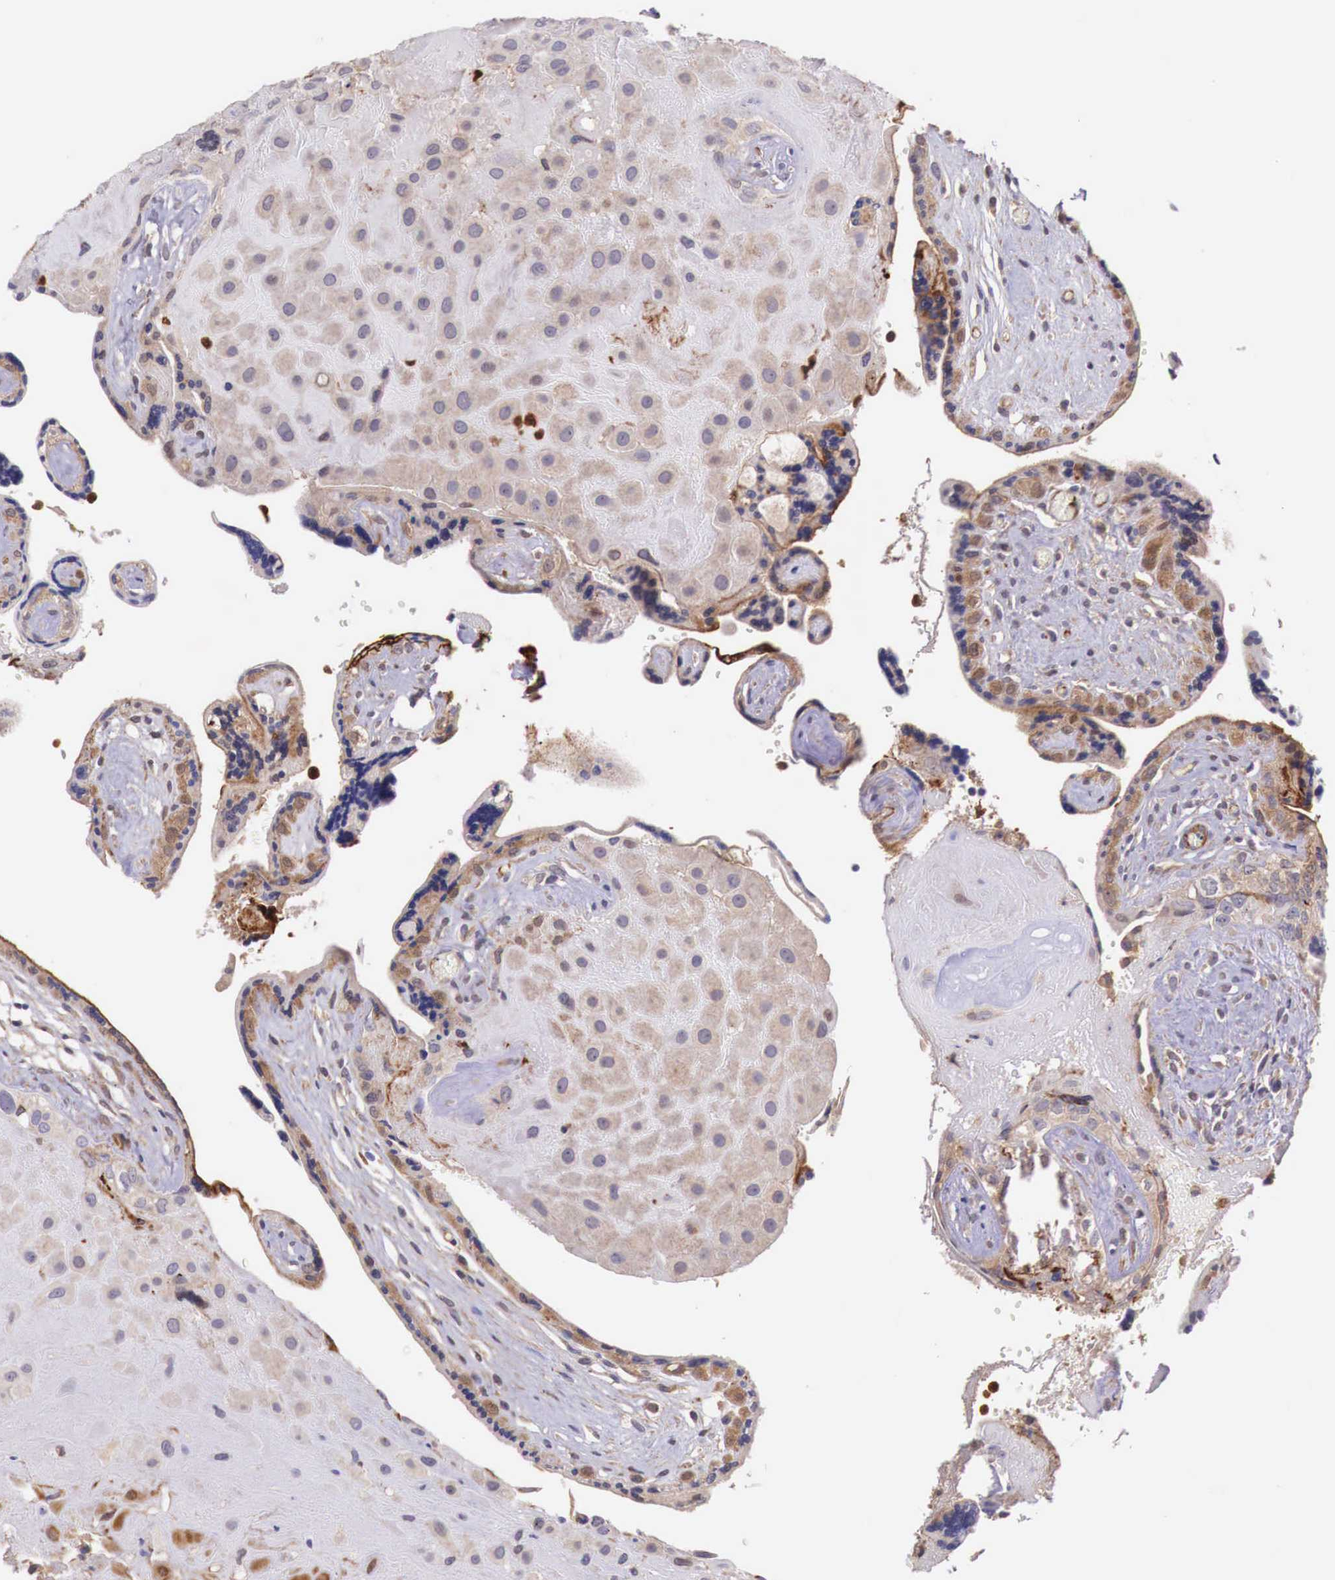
{"staining": {"intensity": "weak", "quantity": ">75%", "location": "cytoplasmic/membranous"}, "tissue": "placenta", "cell_type": "Decidual cells", "image_type": "normal", "snomed": [{"axis": "morphology", "description": "Normal tissue, NOS"}, {"axis": "topography", "description": "Placenta"}], "caption": "Immunohistochemical staining of normal human placenta reveals >75% levels of weak cytoplasmic/membranous protein expression in about >75% of decidual cells. (DAB = brown stain, brightfield microscopy at high magnification).", "gene": "GAB2", "patient": {"sex": "female", "age": 24}}